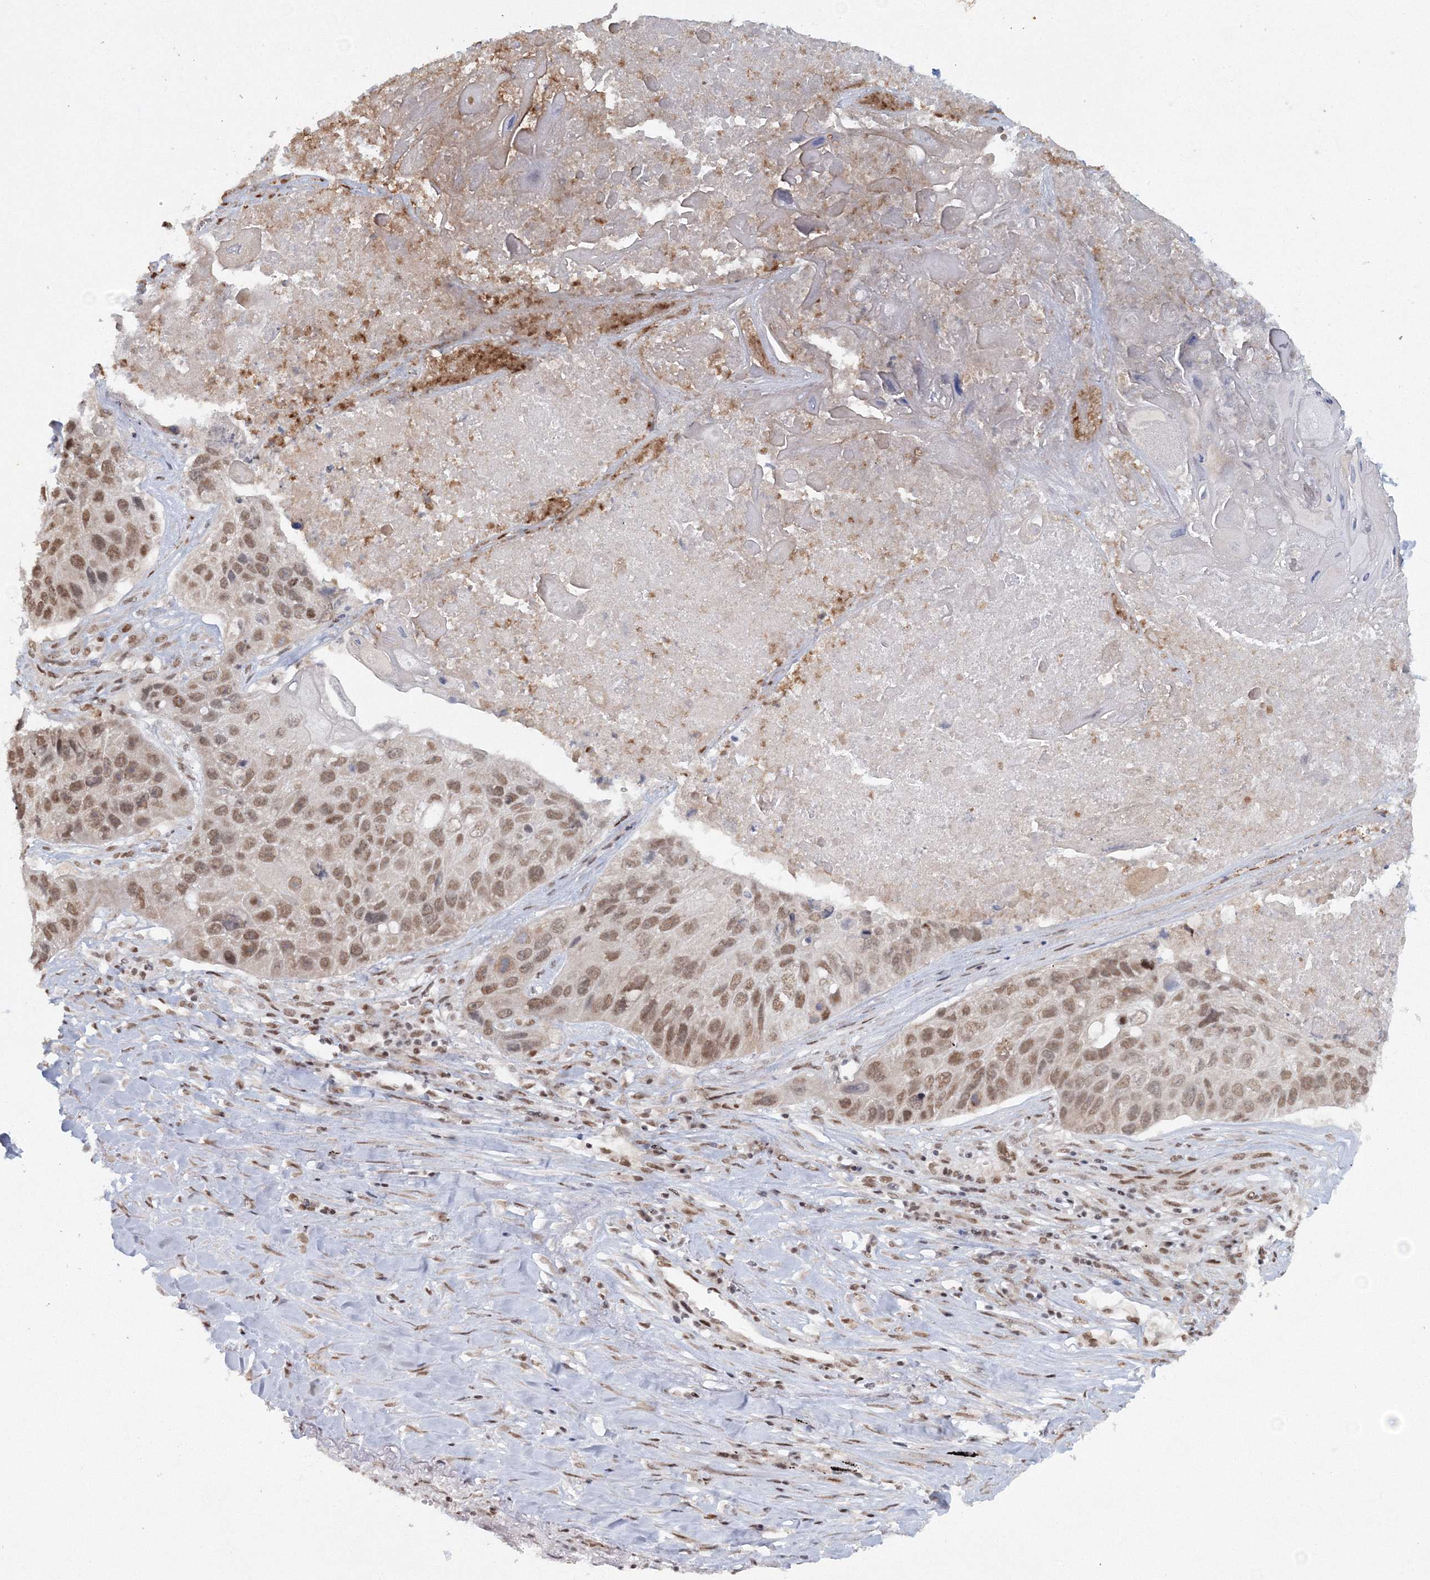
{"staining": {"intensity": "moderate", "quantity": ">75%", "location": "nuclear"}, "tissue": "lung cancer", "cell_type": "Tumor cells", "image_type": "cancer", "snomed": [{"axis": "morphology", "description": "Squamous cell carcinoma, NOS"}, {"axis": "topography", "description": "Lung"}], "caption": "Immunohistochemical staining of human squamous cell carcinoma (lung) exhibits moderate nuclear protein staining in about >75% of tumor cells.", "gene": "C3orf33", "patient": {"sex": "male", "age": 61}}